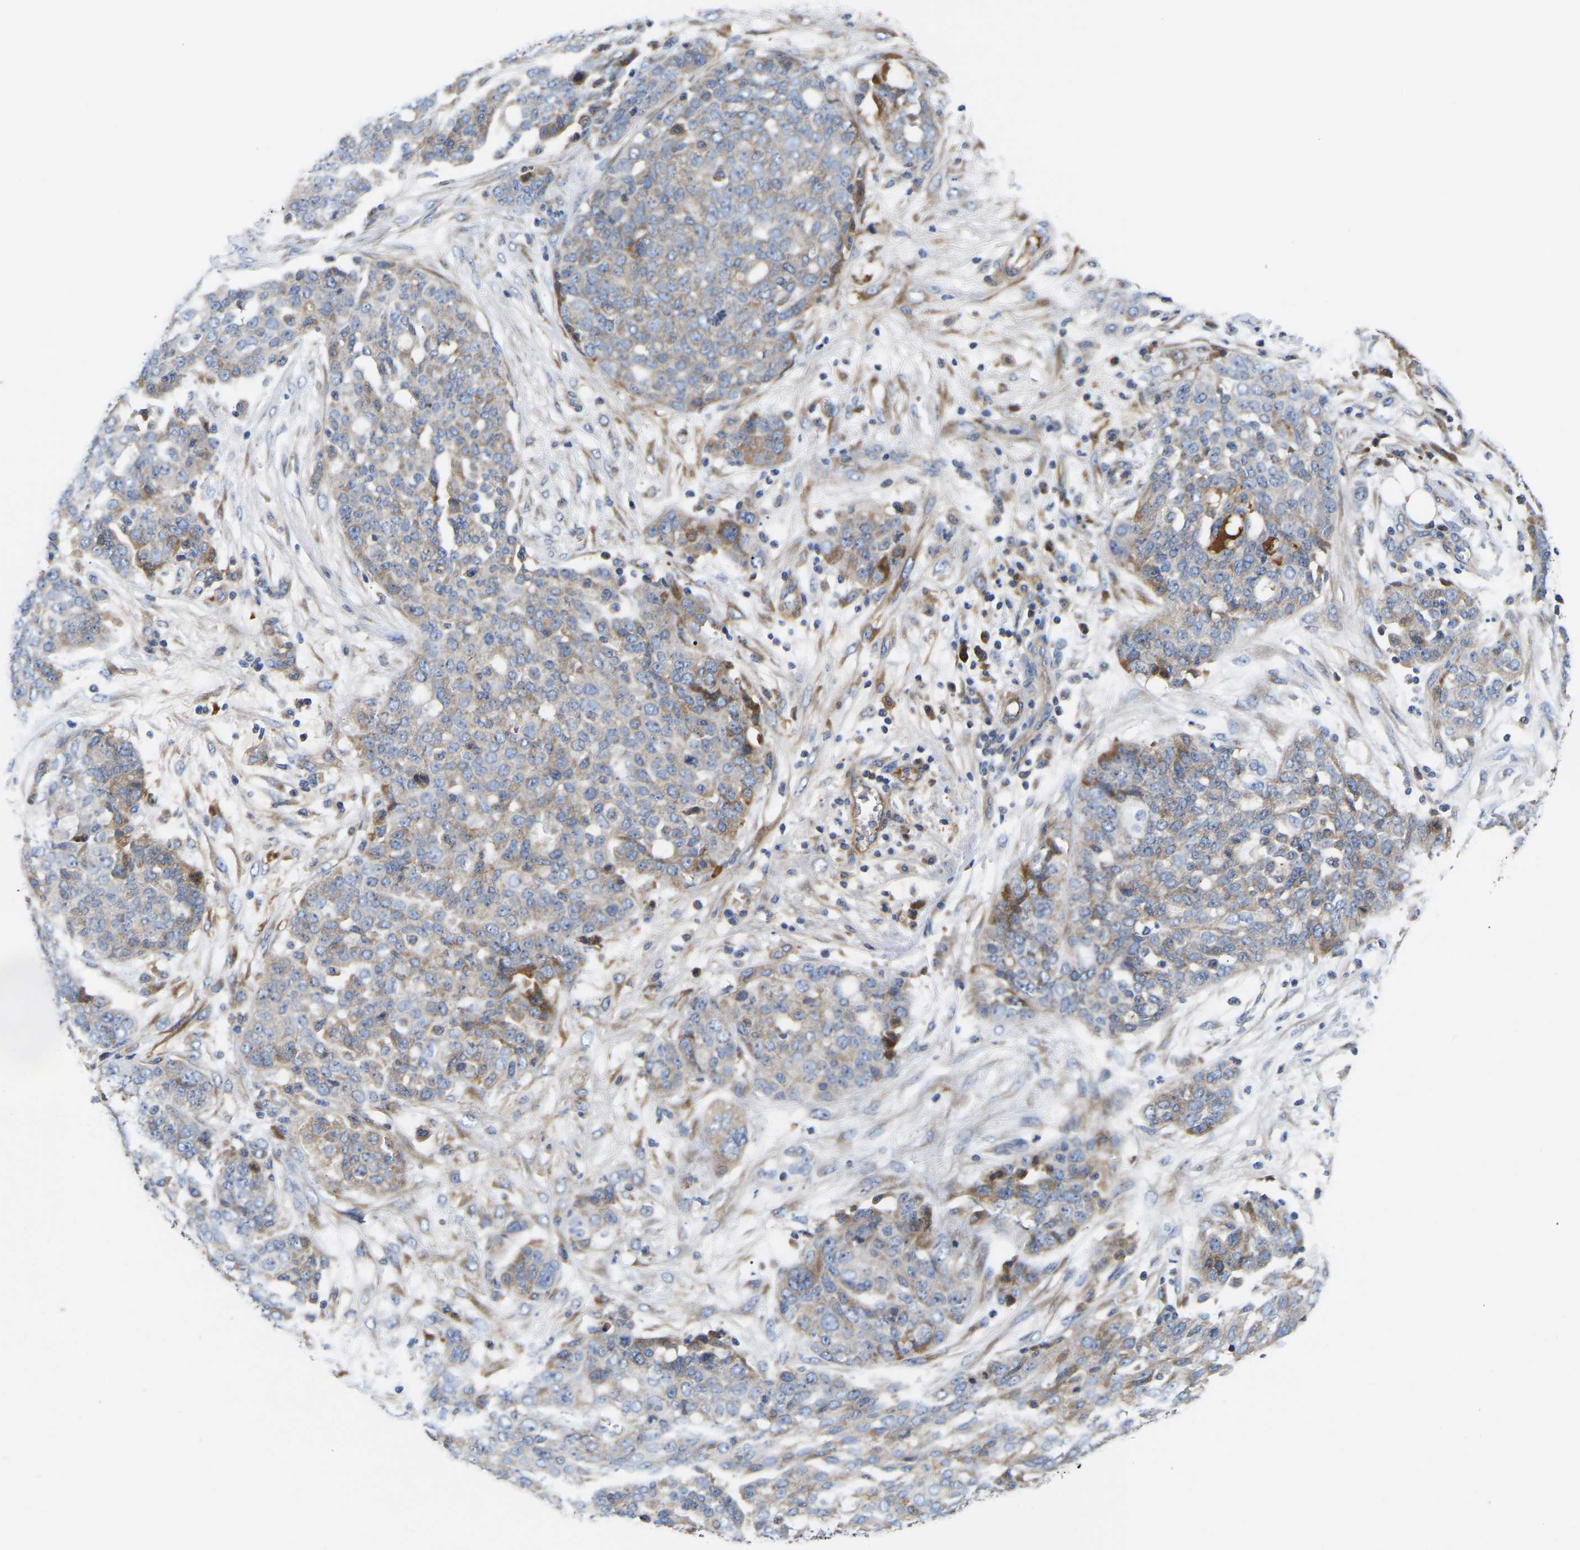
{"staining": {"intensity": "moderate", "quantity": "<25%", "location": "cytoplasmic/membranous"}, "tissue": "ovarian cancer", "cell_type": "Tumor cells", "image_type": "cancer", "snomed": [{"axis": "morphology", "description": "Cystadenocarcinoma, serous, NOS"}, {"axis": "topography", "description": "Soft tissue"}, {"axis": "topography", "description": "Ovary"}], "caption": "The image shows staining of ovarian cancer, revealing moderate cytoplasmic/membranous protein expression (brown color) within tumor cells.", "gene": "AIMP2", "patient": {"sex": "female", "age": 57}}